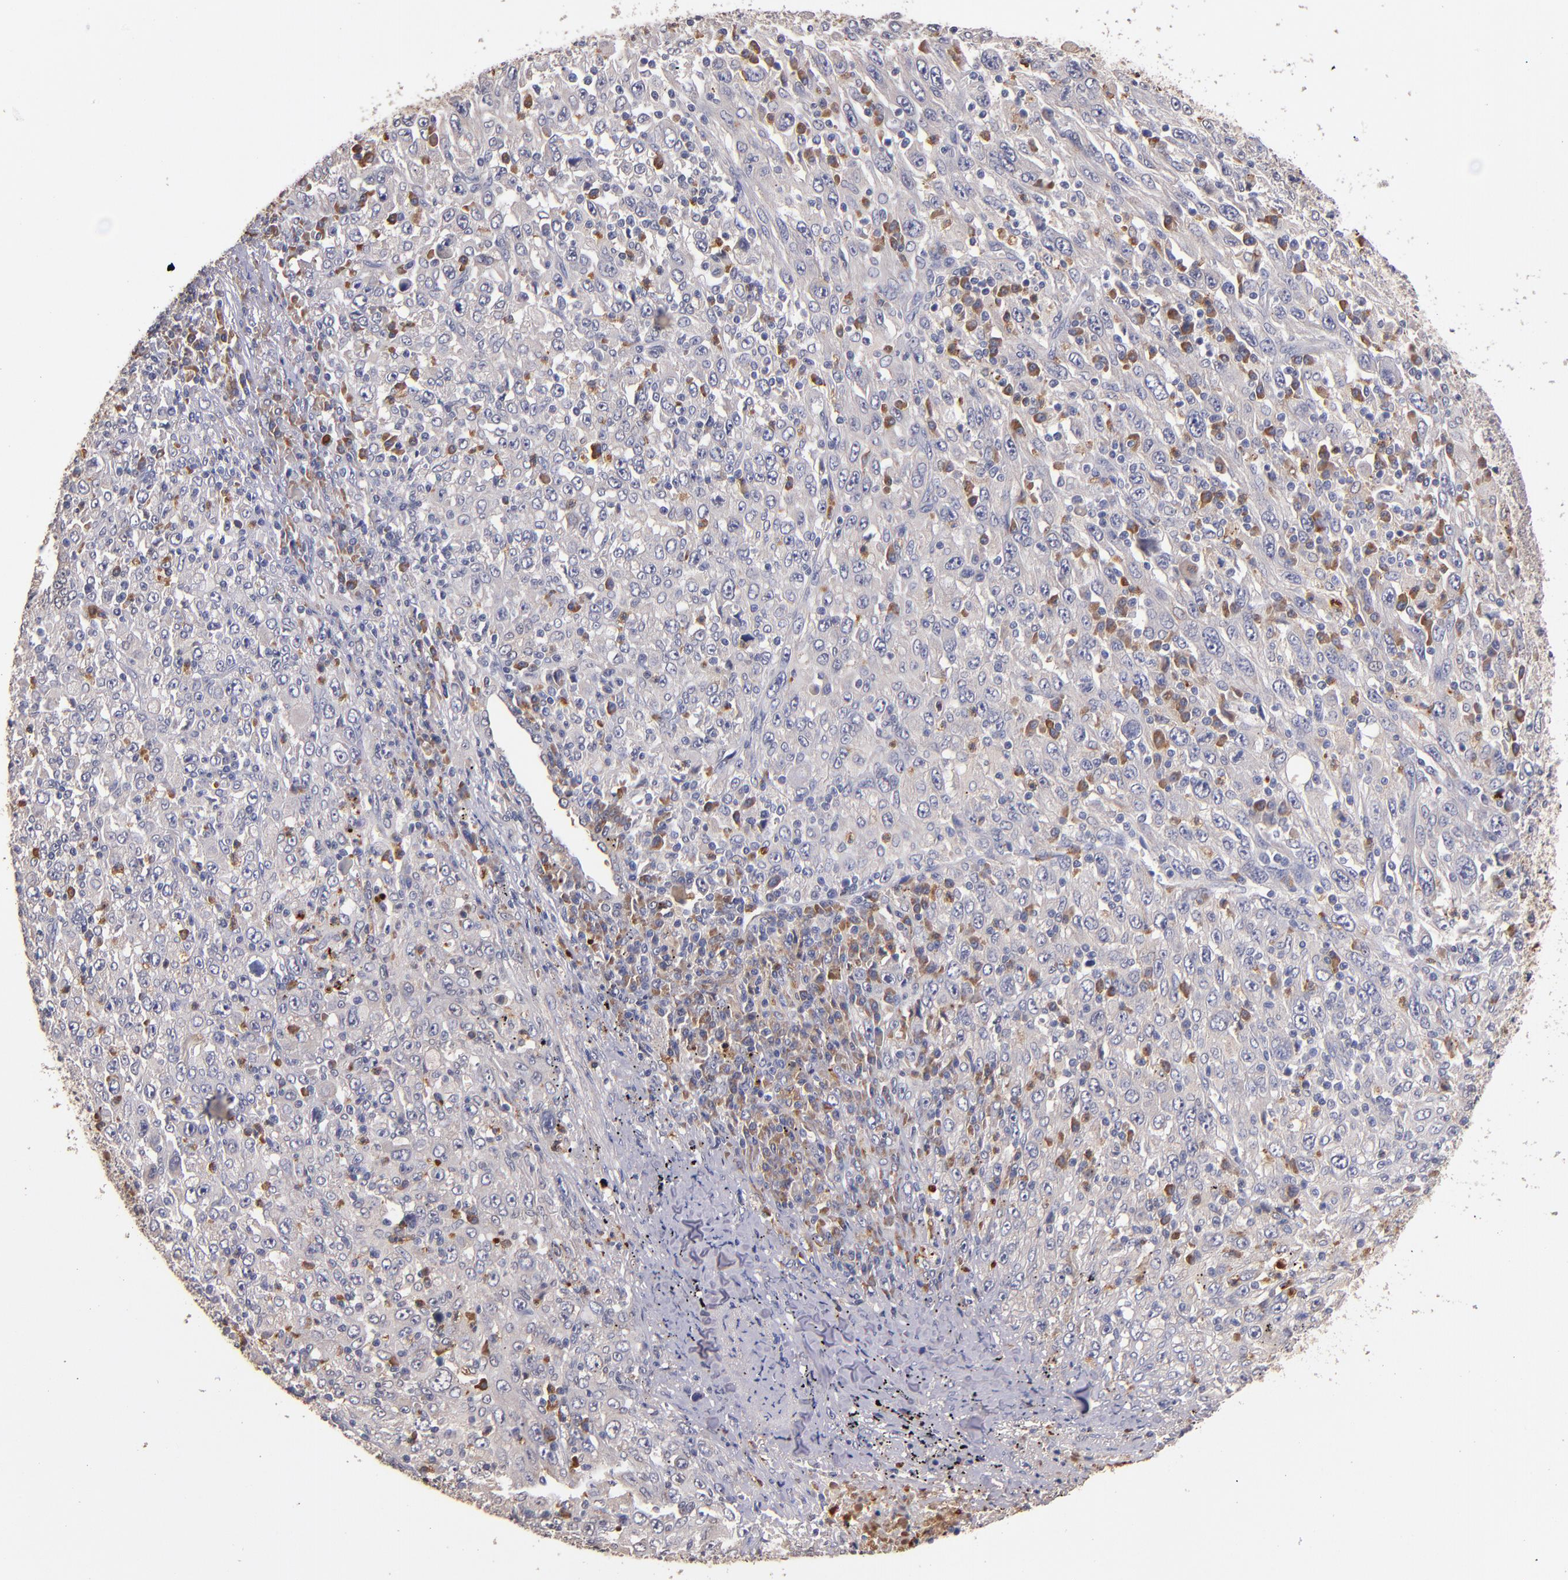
{"staining": {"intensity": "negative", "quantity": "none", "location": "none"}, "tissue": "melanoma", "cell_type": "Tumor cells", "image_type": "cancer", "snomed": [{"axis": "morphology", "description": "Malignant melanoma, Metastatic site"}, {"axis": "topography", "description": "Skin"}], "caption": "Tumor cells show no significant protein expression in melanoma. (Stains: DAB immunohistochemistry (IHC) with hematoxylin counter stain, Microscopy: brightfield microscopy at high magnification).", "gene": "TTLL12", "patient": {"sex": "female", "age": 56}}